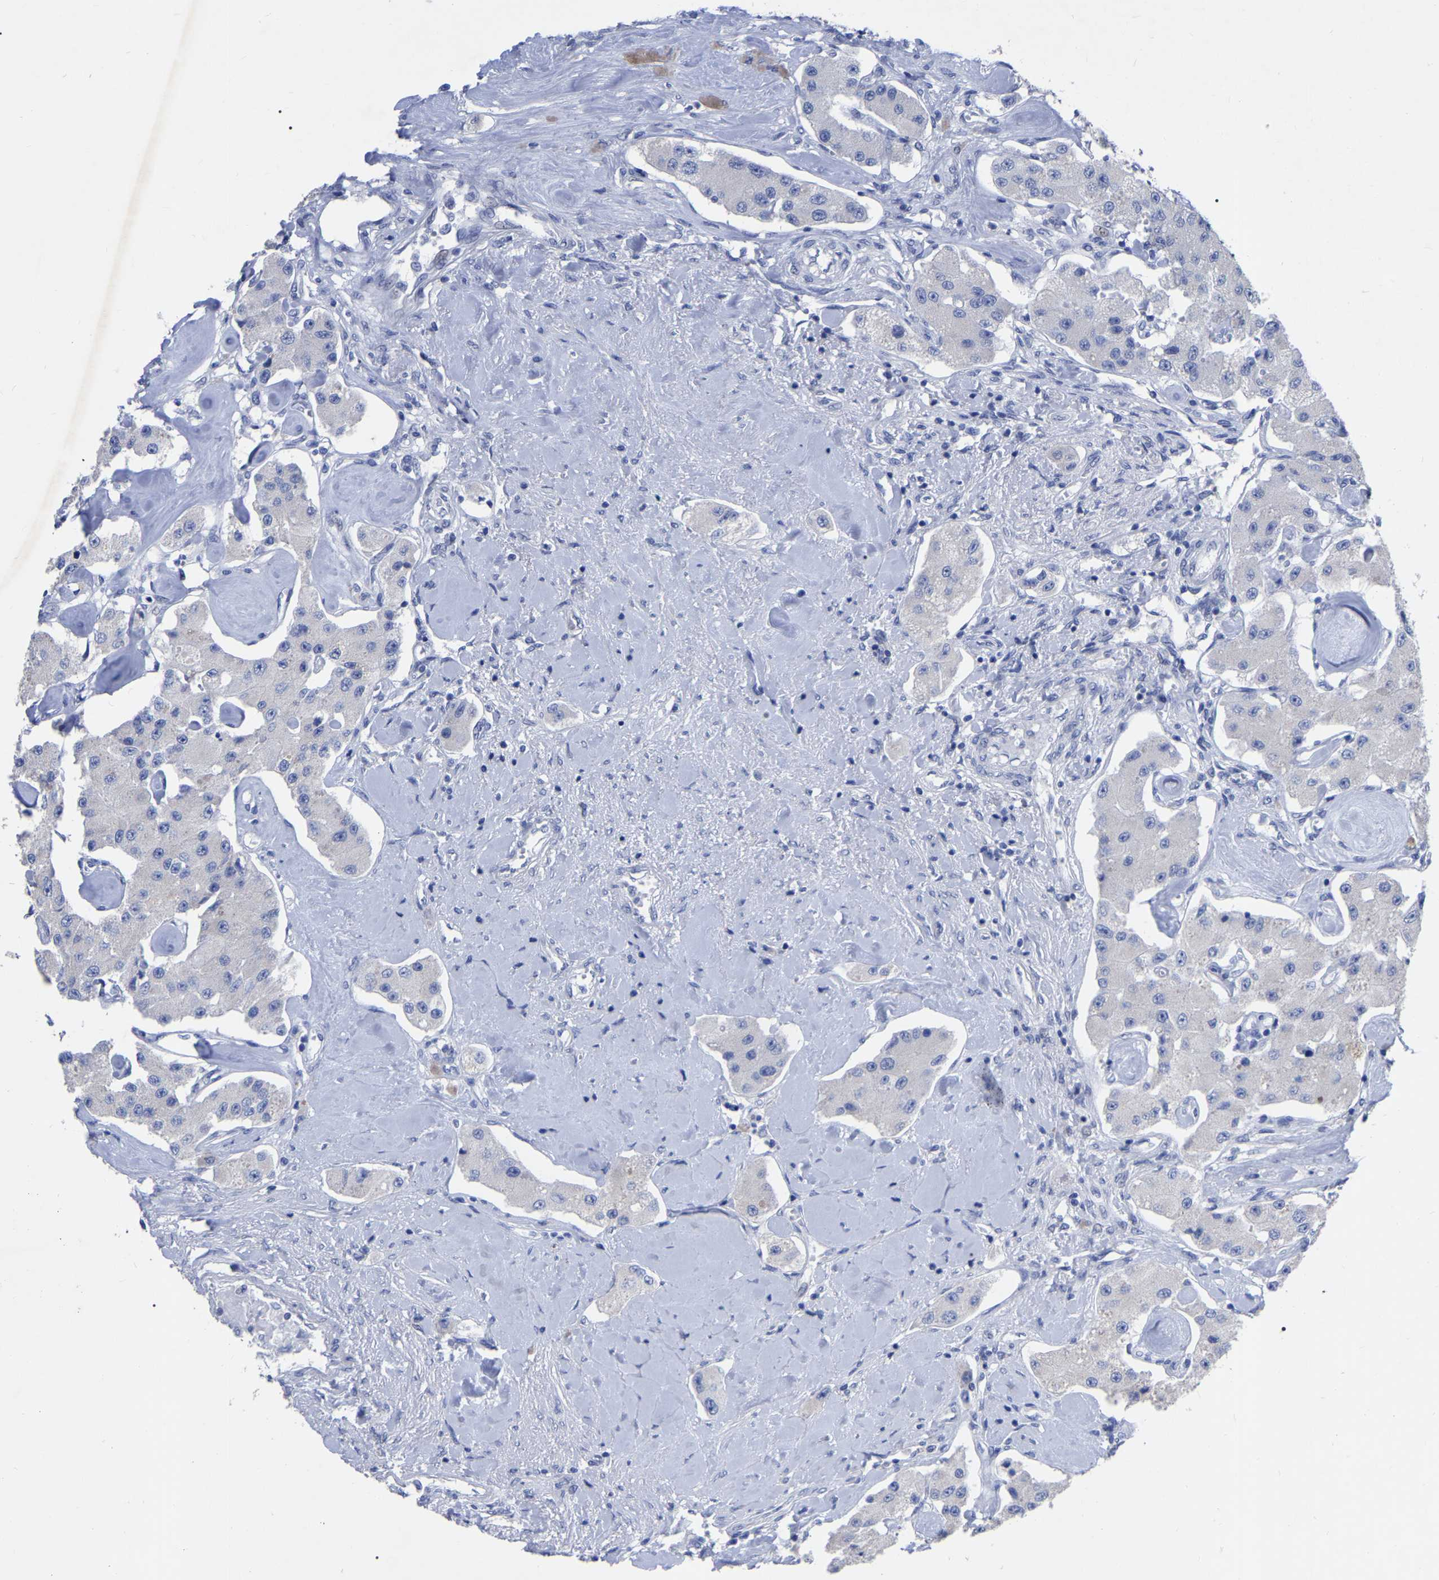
{"staining": {"intensity": "negative", "quantity": "none", "location": "none"}, "tissue": "carcinoid", "cell_type": "Tumor cells", "image_type": "cancer", "snomed": [{"axis": "morphology", "description": "Carcinoid, malignant, NOS"}, {"axis": "topography", "description": "Pancreas"}], "caption": "A high-resolution histopathology image shows IHC staining of carcinoid (malignant), which exhibits no significant expression in tumor cells.", "gene": "ANXA13", "patient": {"sex": "male", "age": 41}}